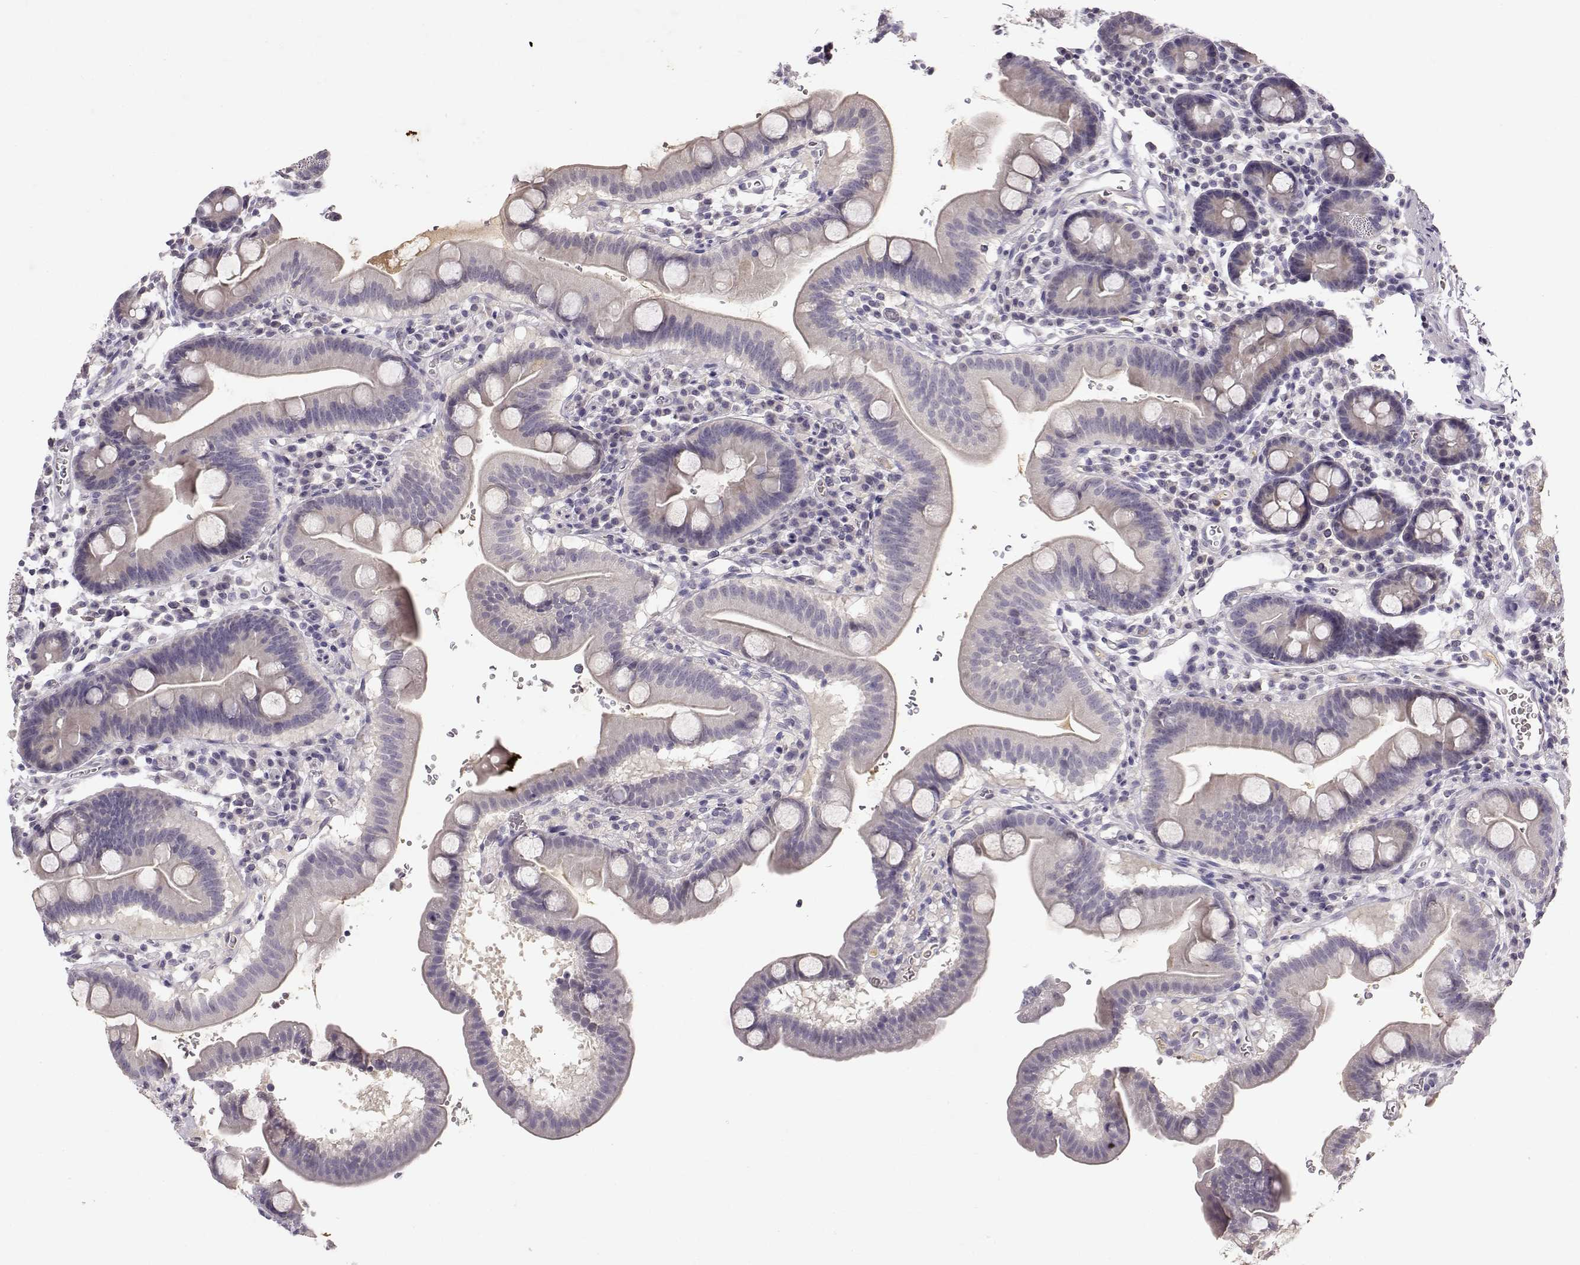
{"staining": {"intensity": "negative", "quantity": "none", "location": "none"}, "tissue": "duodenum", "cell_type": "Glandular cells", "image_type": "normal", "snomed": [{"axis": "morphology", "description": "Normal tissue, NOS"}, {"axis": "topography", "description": "Duodenum"}], "caption": "Protein analysis of benign duodenum exhibits no significant positivity in glandular cells. (Stains: DAB (3,3'-diaminobenzidine) immunohistochemistry (IHC) with hematoxylin counter stain, Microscopy: brightfield microscopy at high magnification).", "gene": "TACR1", "patient": {"sex": "male", "age": 59}}